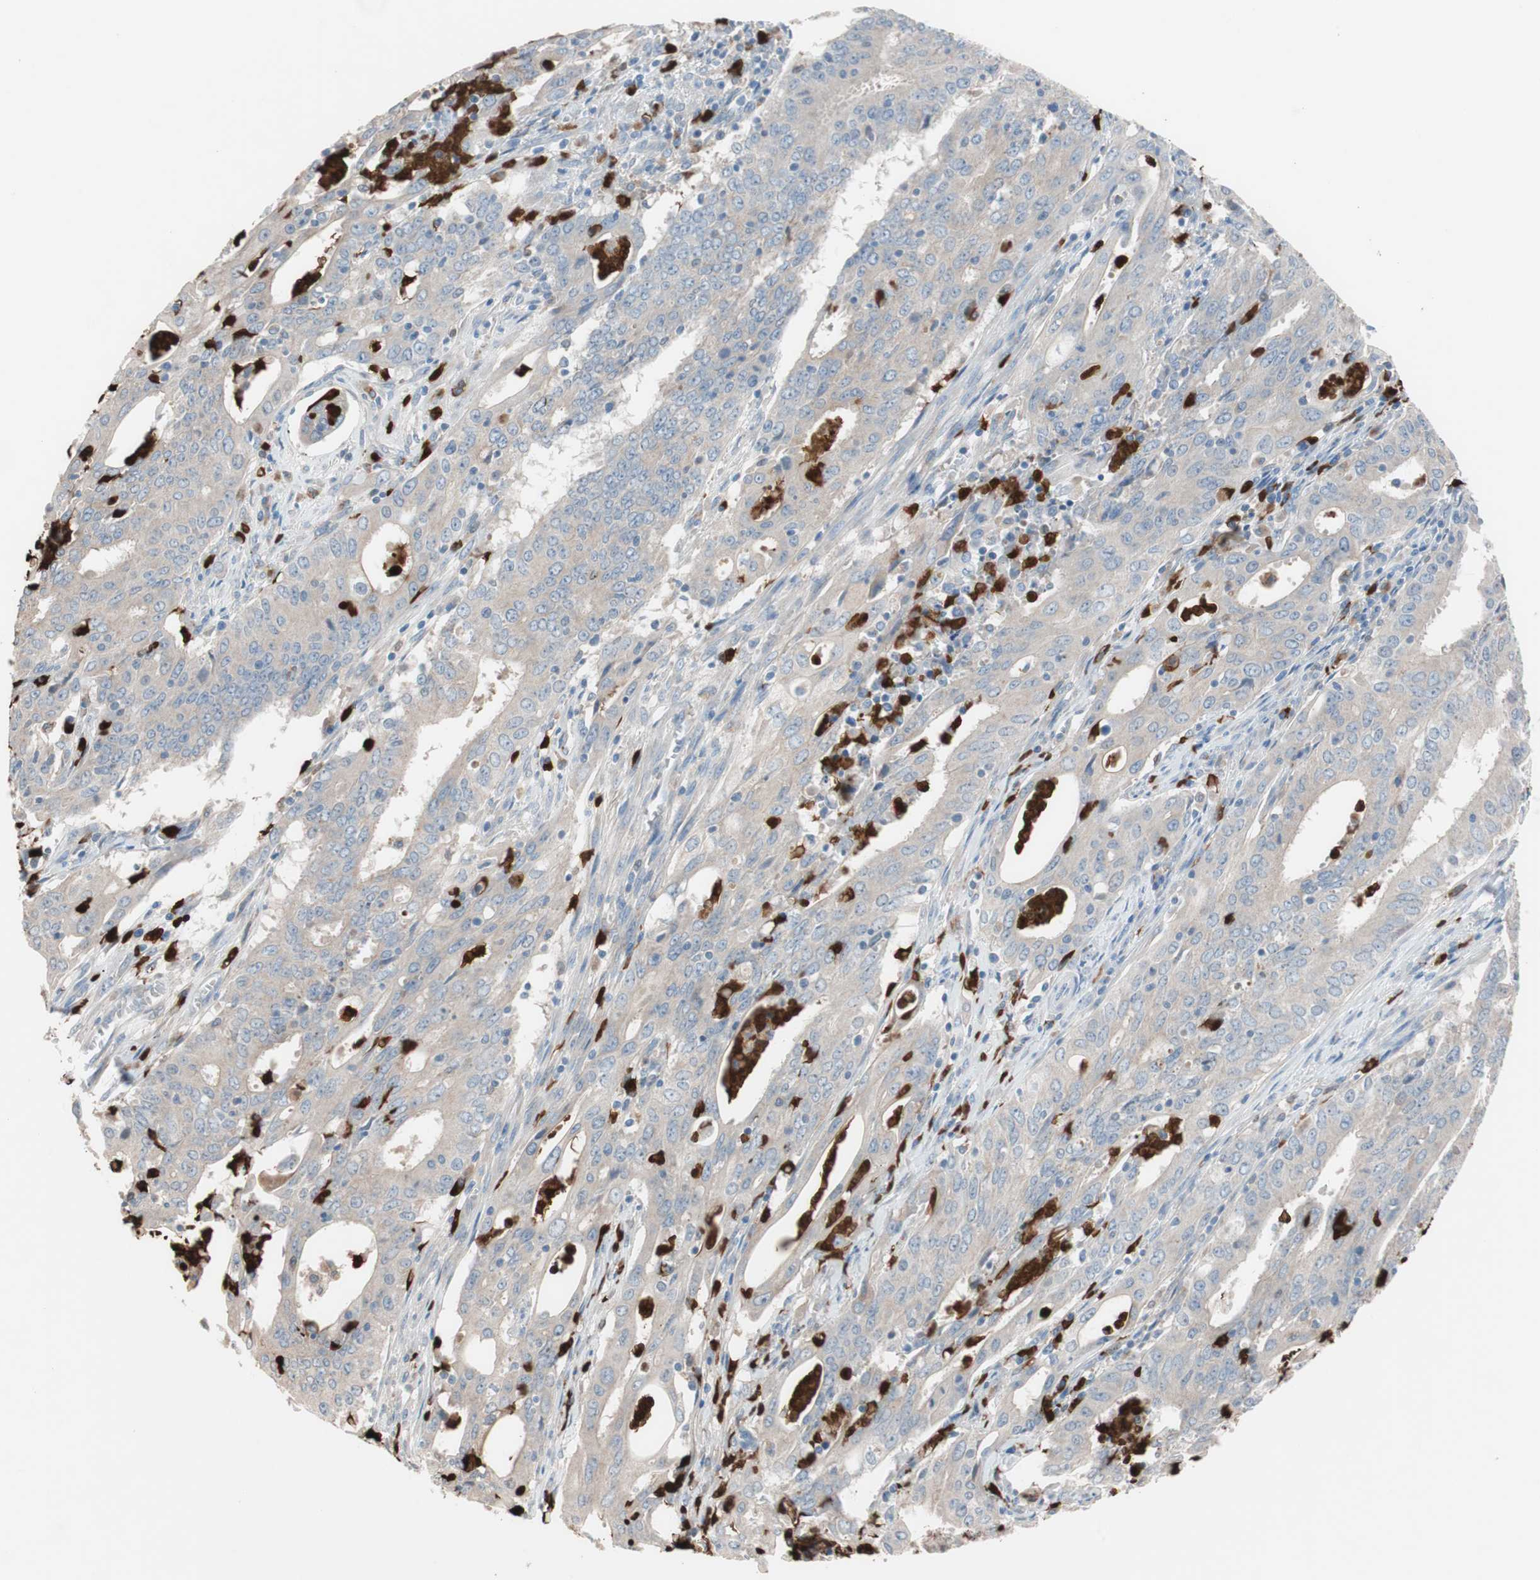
{"staining": {"intensity": "weak", "quantity": ">75%", "location": "cytoplasmic/membranous"}, "tissue": "cervical cancer", "cell_type": "Tumor cells", "image_type": "cancer", "snomed": [{"axis": "morphology", "description": "Adenocarcinoma, NOS"}, {"axis": "topography", "description": "Cervix"}], "caption": "IHC micrograph of neoplastic tissue: human cervical cancer stained using immunohistochemistry (IHC) demonstrates low levels of weak protein expression localized specifically in the cytoplasmic/membranous of tumor cells, appearing as a cytoplasmic/membranous brown color.", "gene": "CLEC4D", "patient": {"sex": "female", "age": 44}}